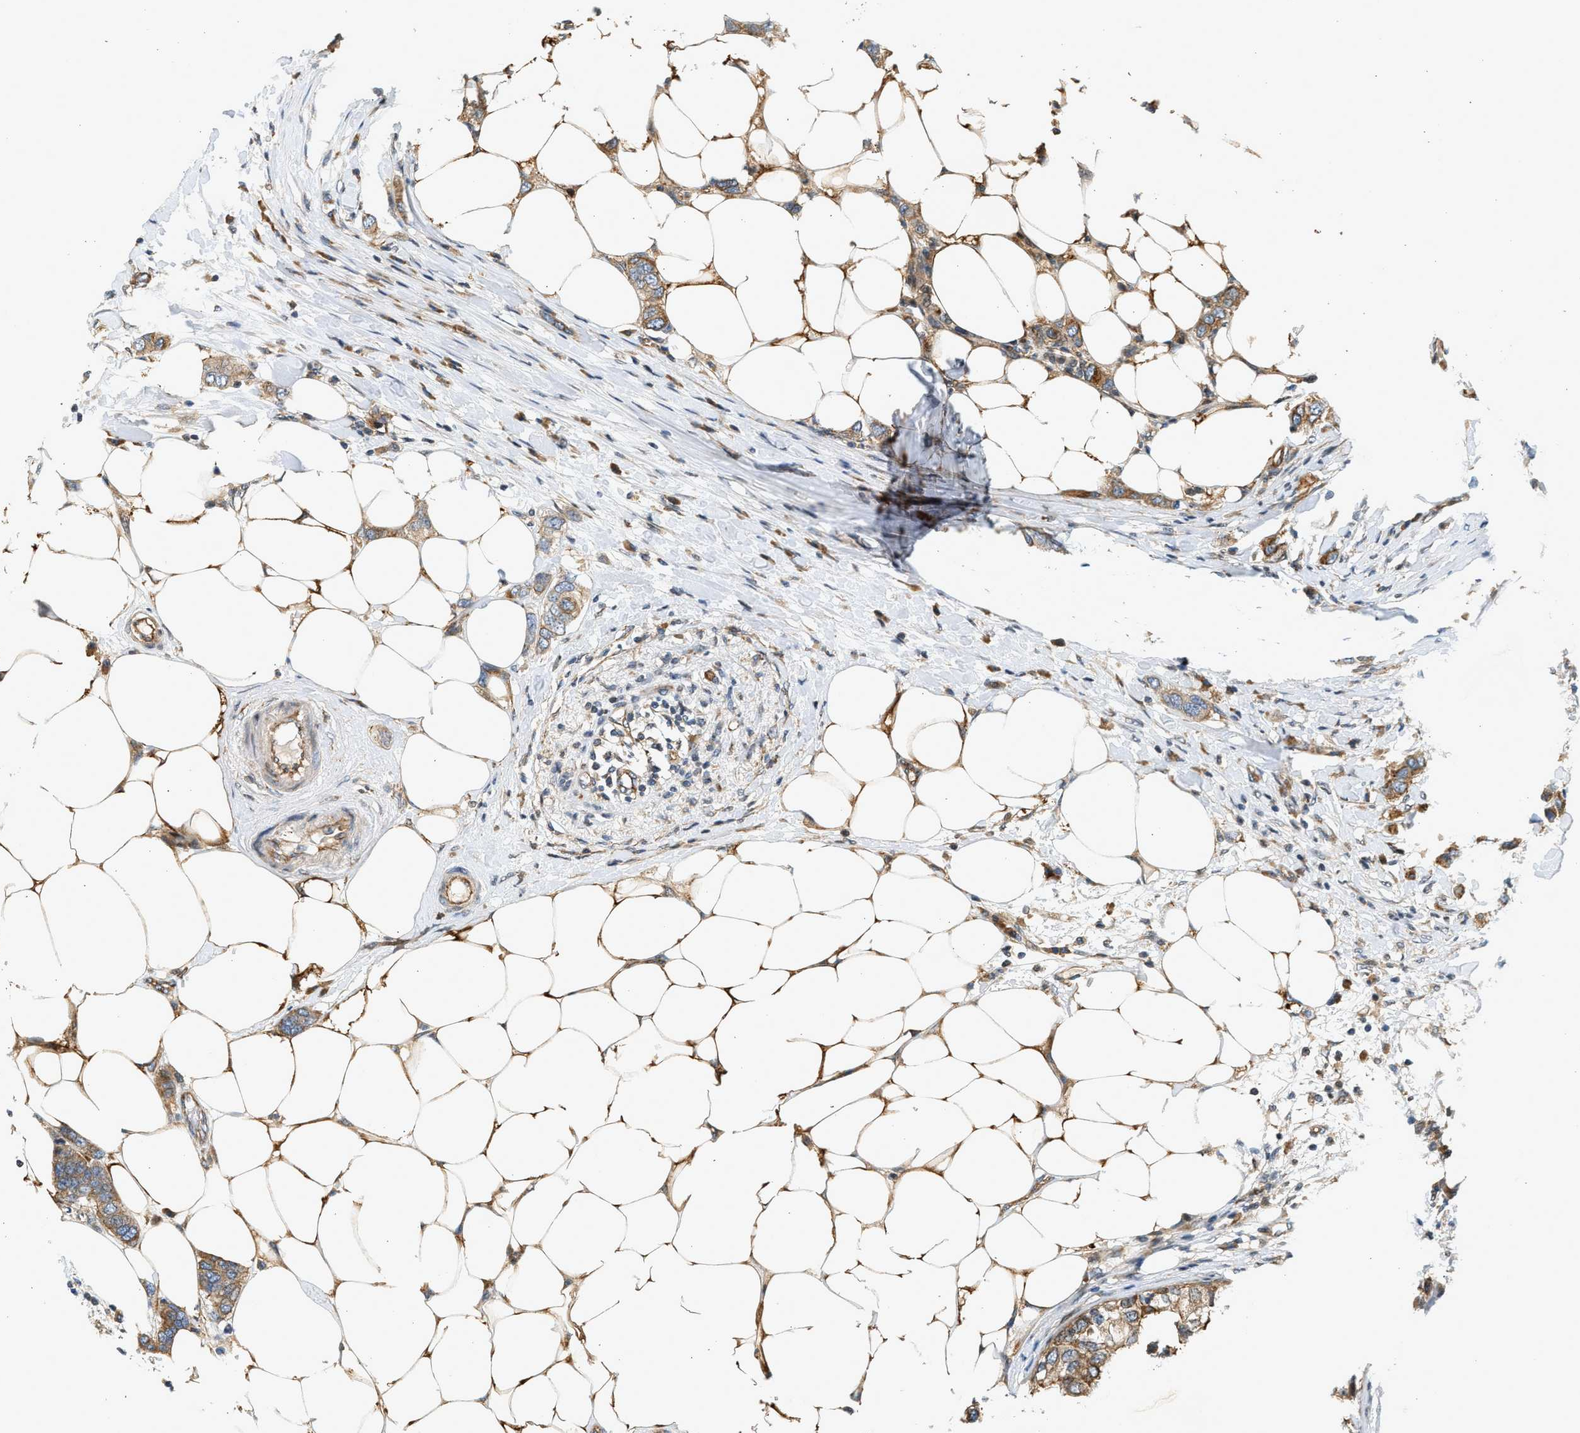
{"staining": {"intensity": "moderate", "quantity": ">75%", "location": "cytoplasmic/membranous"}, "tissue": "breast cancer", "cell_type": "Tumor cells", "image_type": "cancer", "snomed": [{"axis": "morphology", "description": "Duct carcinoma"}, {"axis": "topography", "description": "Breast"}], "caption": "High-power microscopy captured an immunohistochemistry (IHC) histopathology image of invasive ductal carcinoma (breast), revealing moderate cytoplasmic/membranous positivity in about >75% of tumor cells.", "gene": "NRSN2", "patient": {"sex": "female", "age": 50}}